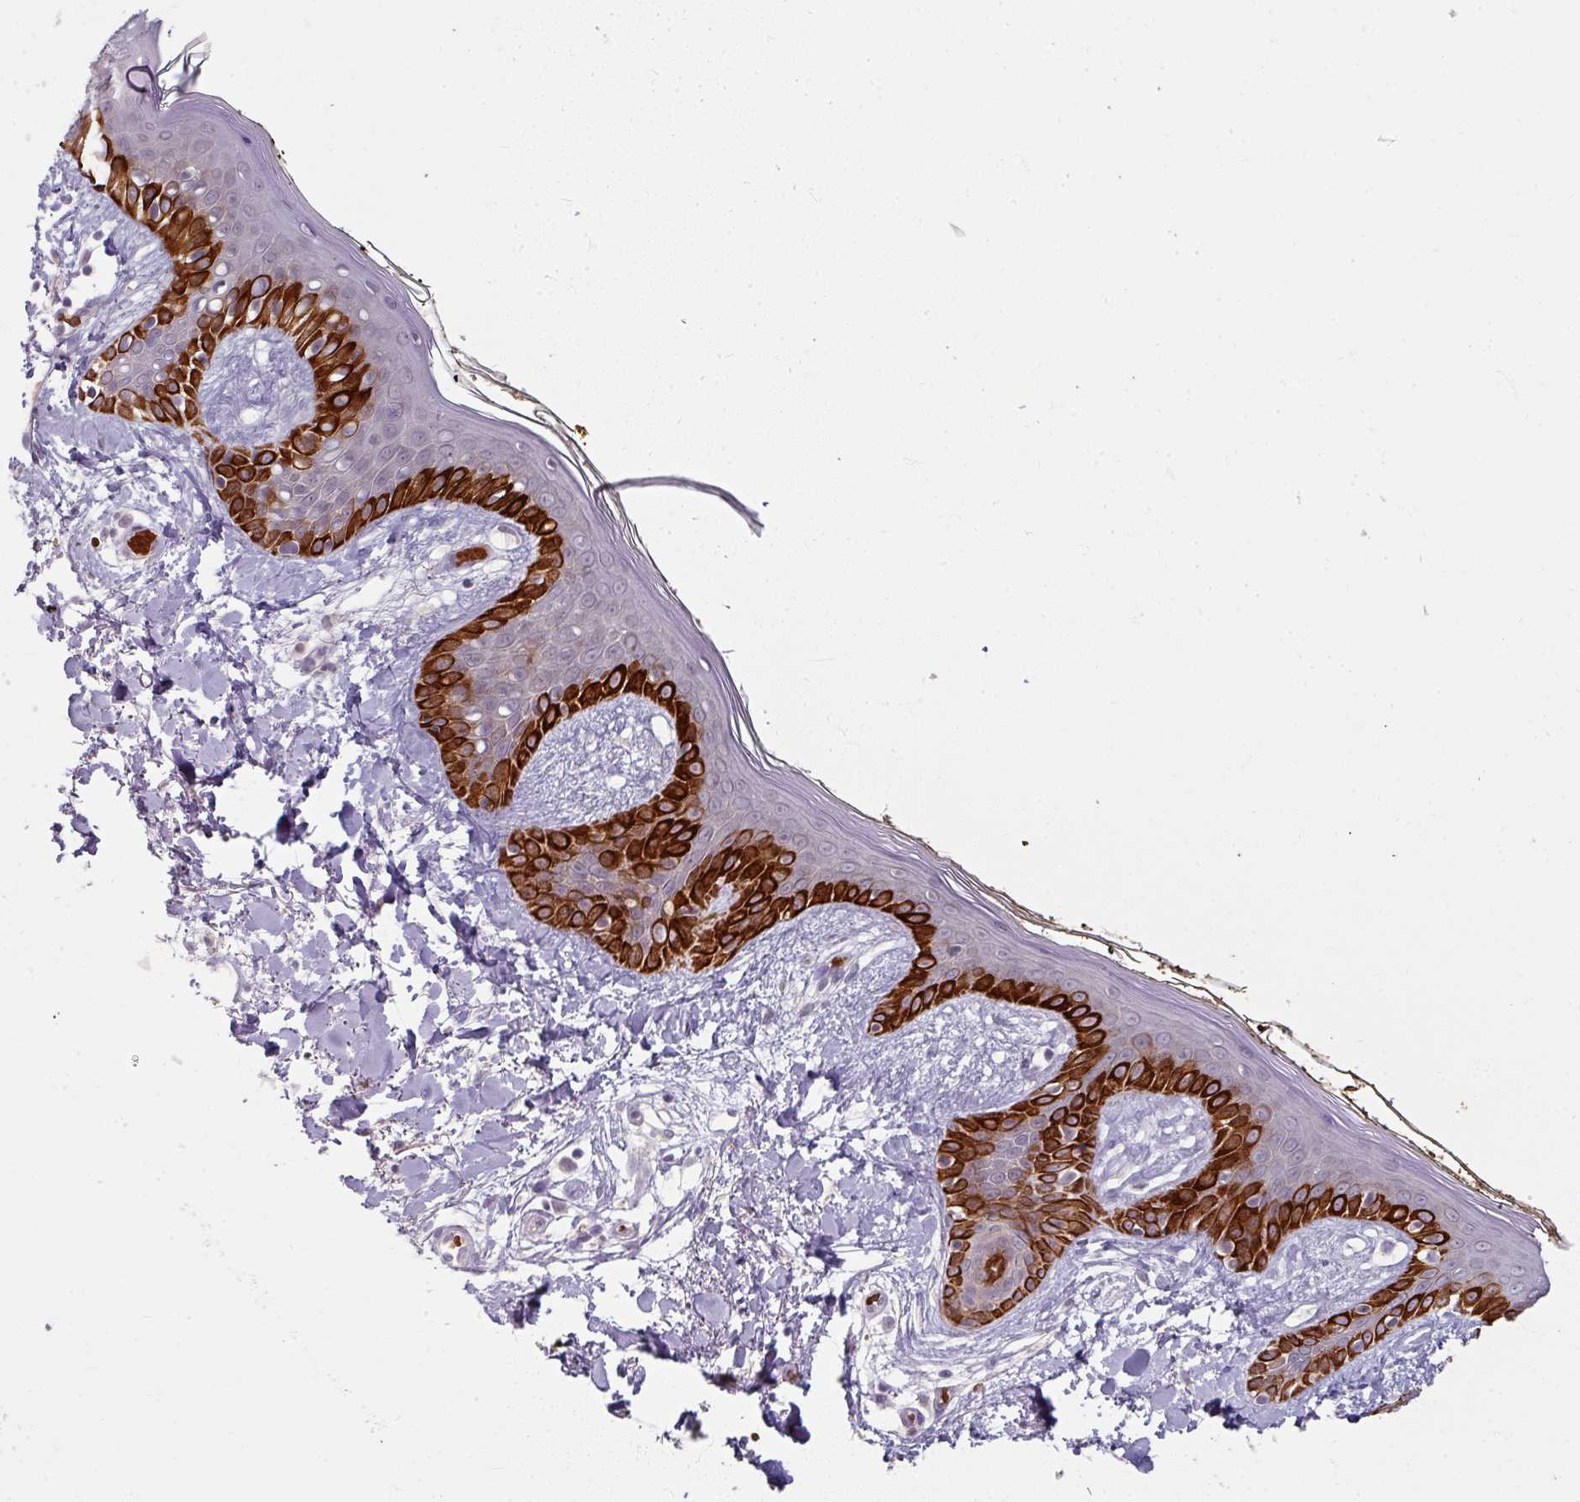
{"staining": {"intensity": "negative", "quantity": "none", "location": "none"}, "tissue": "skin", "cell_type": "Fibroblasts", "image_type": "normal", "snomed": [{"axis": "morphology", "description": "Normal tissue, NOS"}, {"axis": "topography", "description": "Skin"}], "caption": "Immunohistochemistry (IHC) micrograph of unremarkable human skin stained for a protein (brown), which displays no positivity in fibroblasts.", "gene": "KMT5C", "patient": {"sex": "female", "age": 34}}